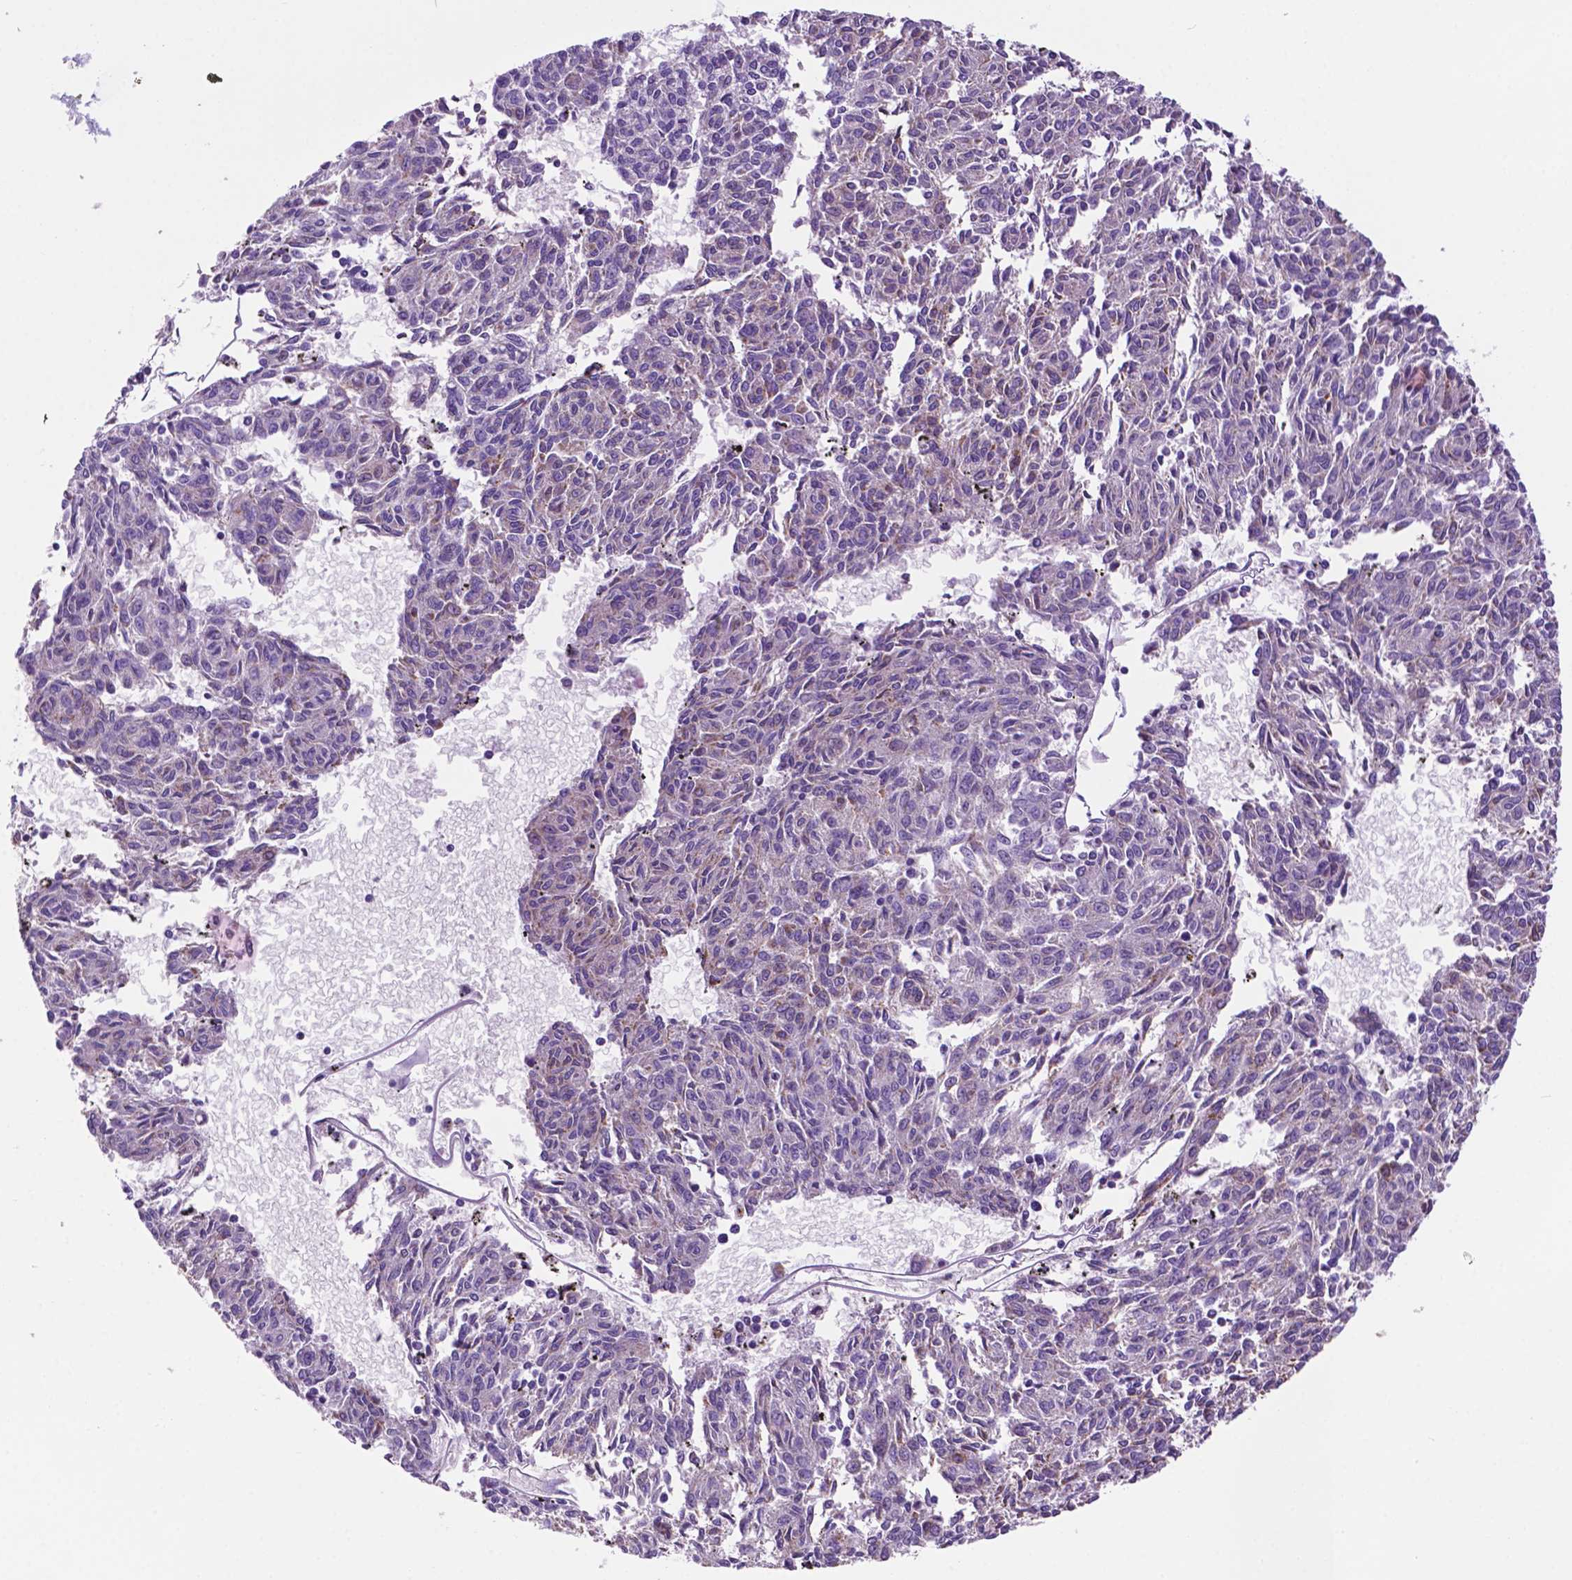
{"staining": {"intensity": "negative", "quantity": "none", "location": "none"}, "tissue": "melanoma", "cell_type": "Tumor cells", "image_type": "cancer", "snomed": [{"axis": "morphology", "description": "Malignant melanoma, NOS"}, {"axis": "topography", "description": "Skin"}], "caption": "There is no significant staining in tumor cells of melanoma.", "gene": "PHYHIP", "patient": {"sex": "female", "age": 72}}